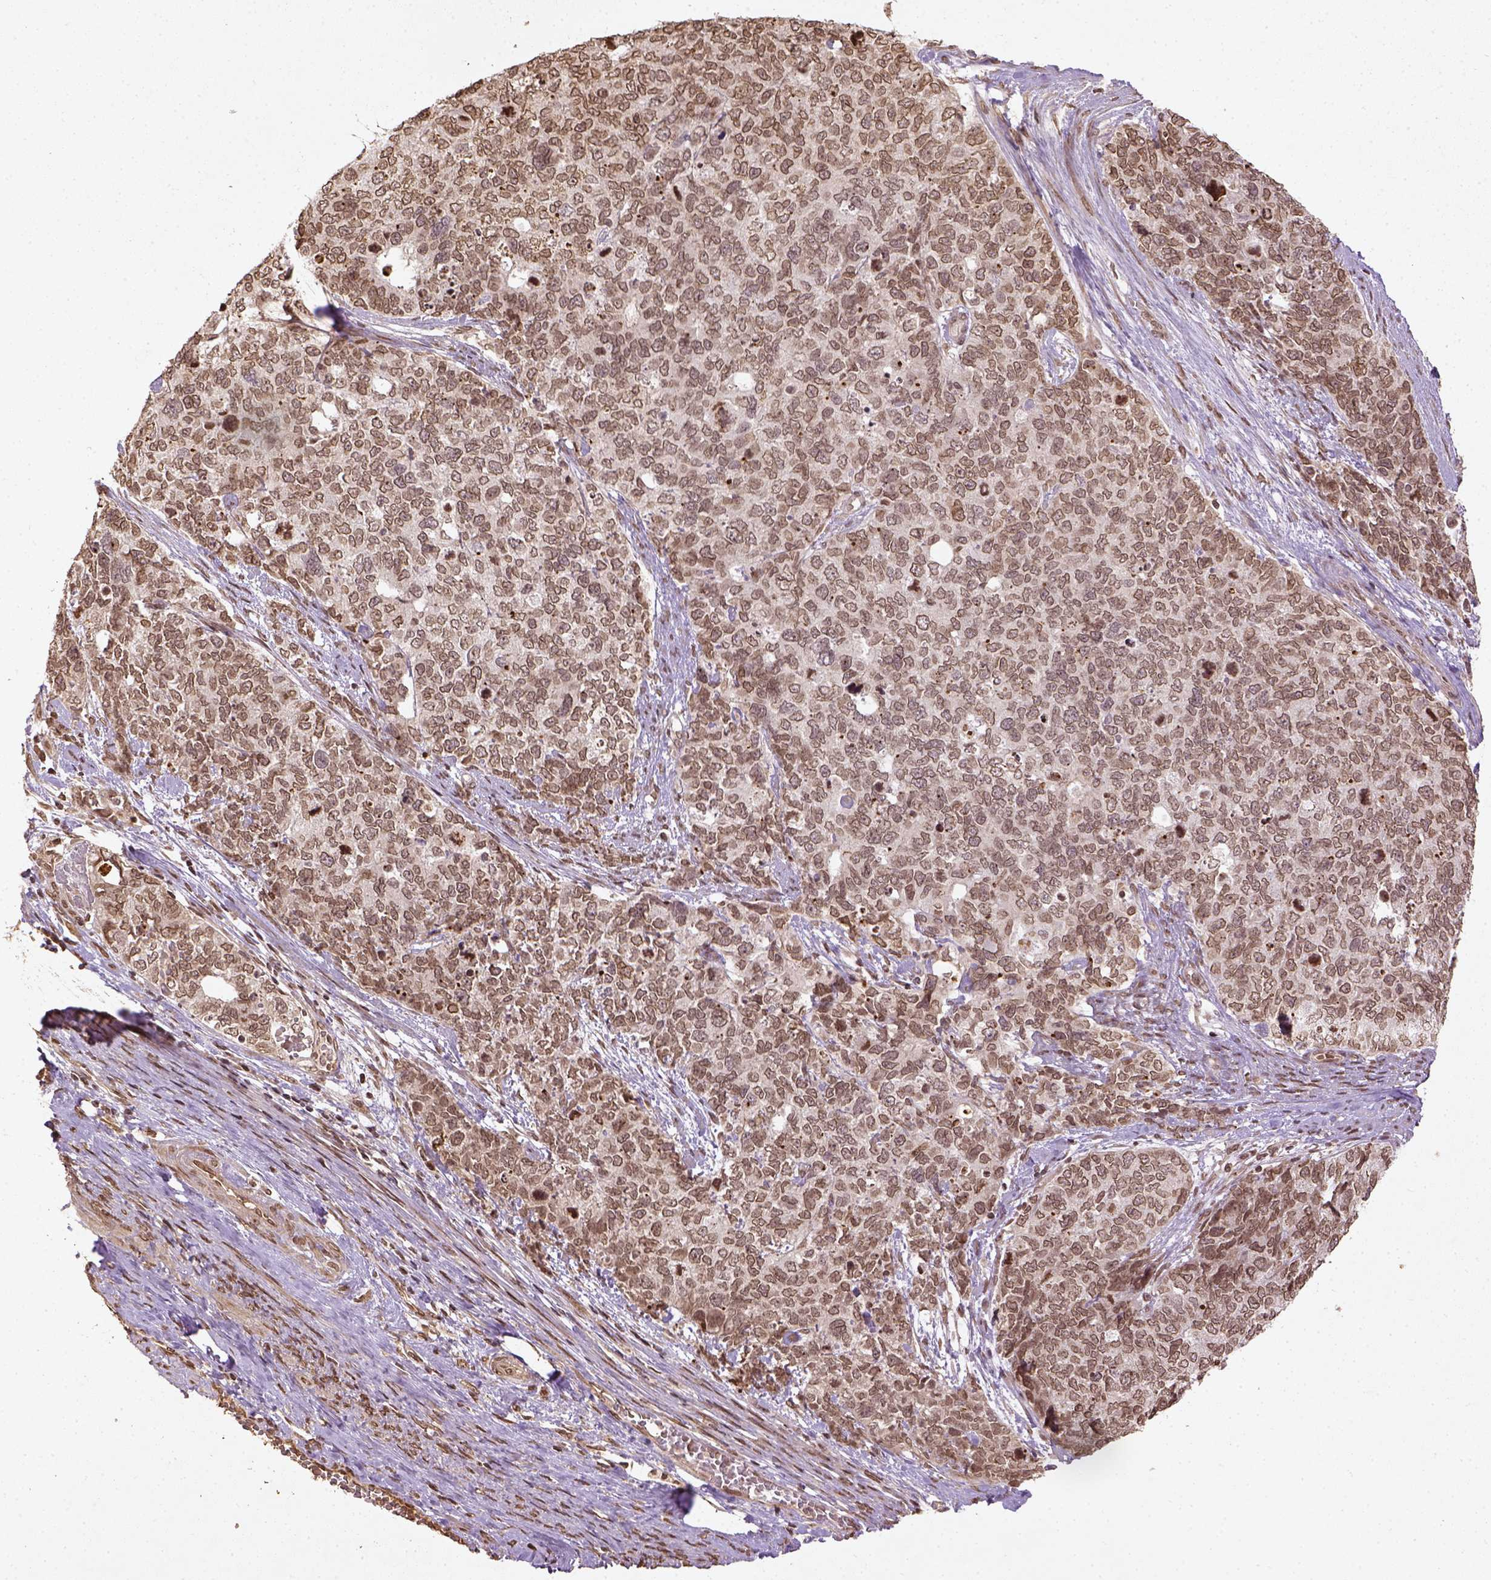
{"staining": {"intensity": "moderate", "quantity": ">75%", "location": "nuclear"}, "tissue": "cervical cancer", "cell_type": "Tumor cells", "image_type": "cancer", "snomed": [{"axis": "morphology", "description": "Squamous cell carcinoma, NOS"}, {"axis": "topography", "description": "Cervix"}], "caption": "Protein expression by IHC reveals moderate nuclear expression in approximately >75% of tumor cells in cervical squamous cell carcinoma. (IHC, brightfield microscopy, high magnification).", "gene": "BANF1", "patient": {"sex": "female", "age": 63}}